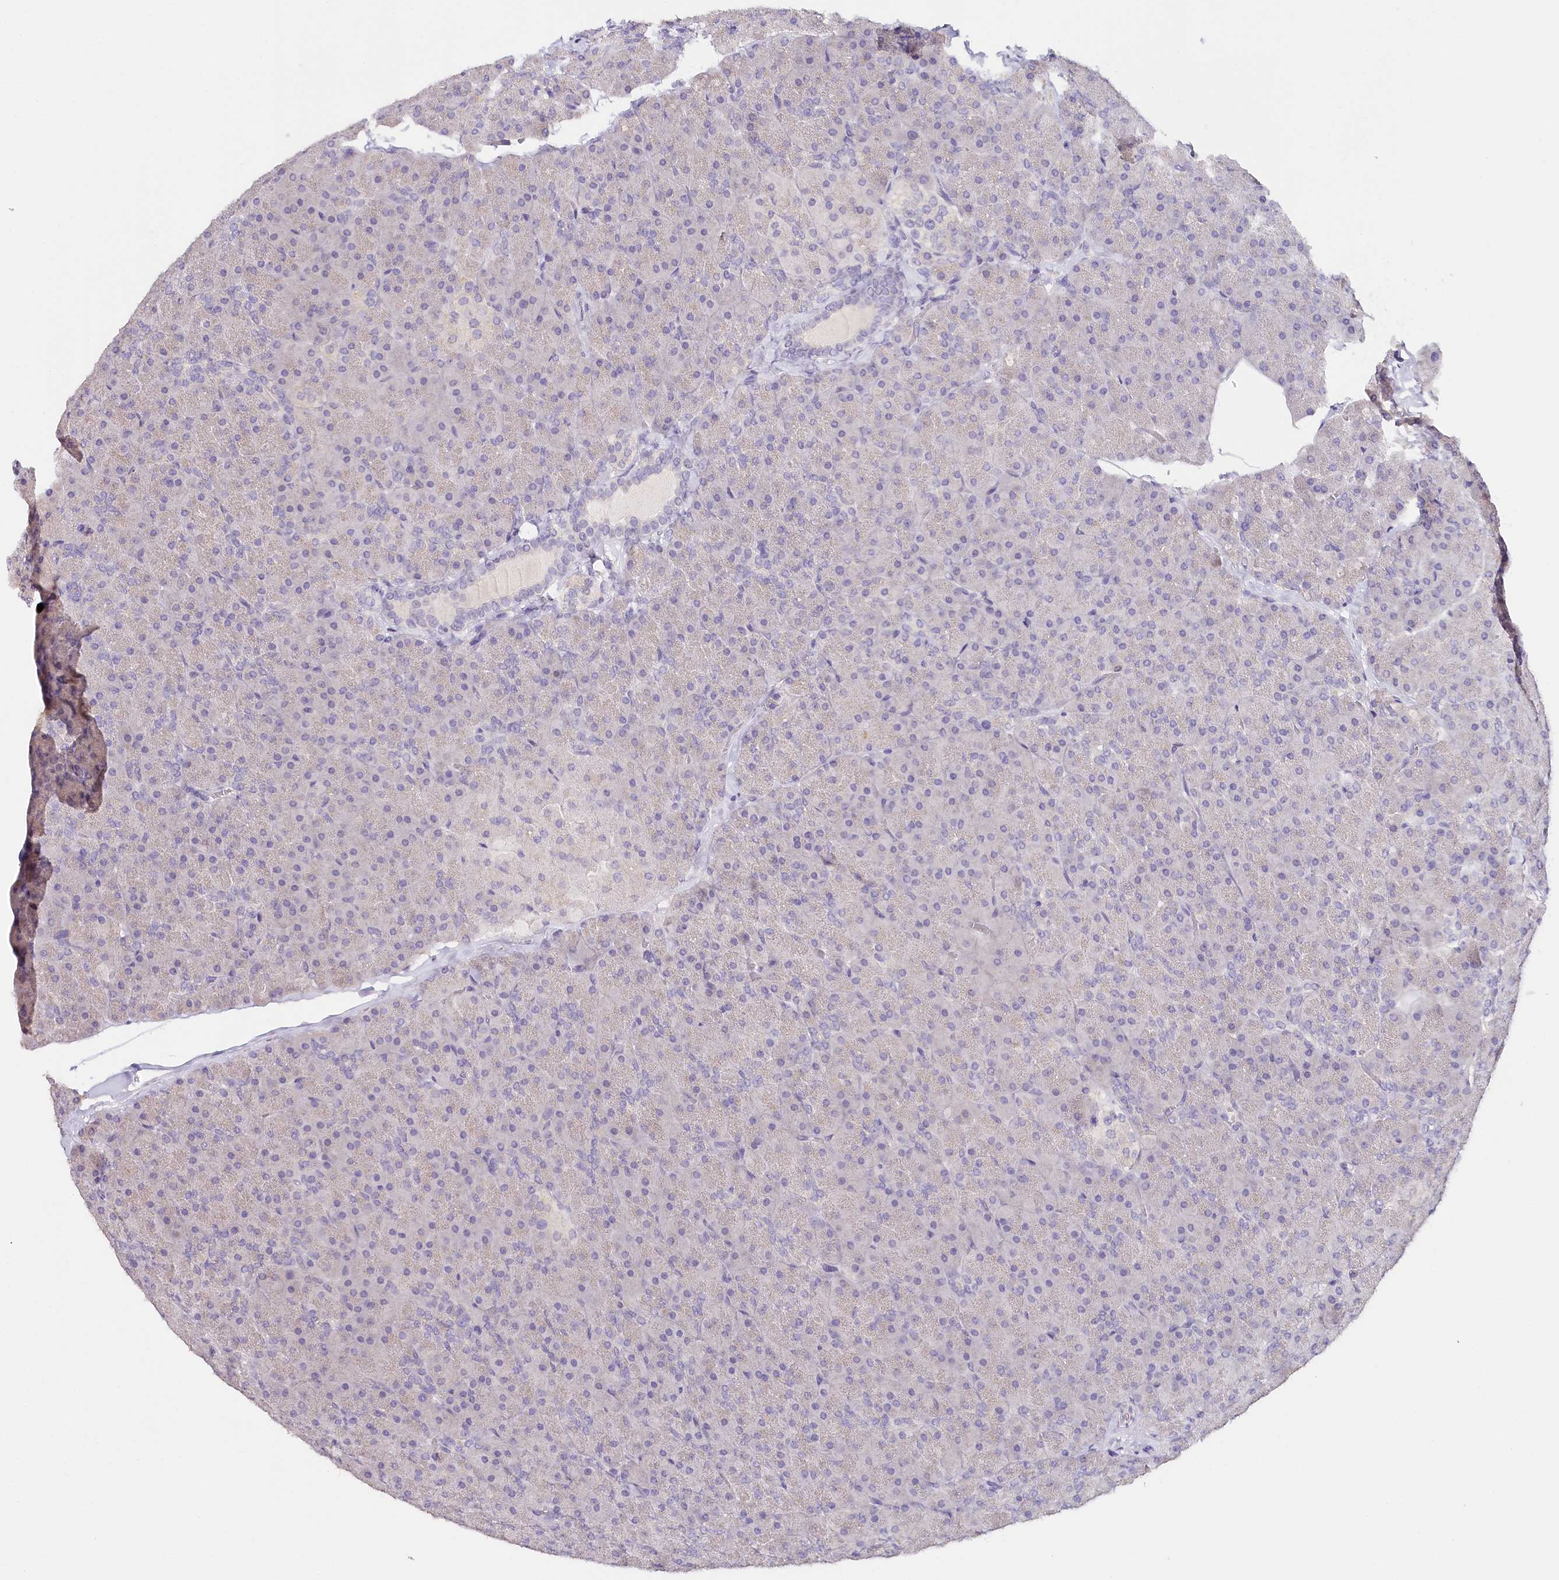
{"staining": {"intensity": "weak", "quantity": "<25%", "location": "cytoplasmic/membranous"}, "tissue": "pancreas", "cell_type": "Exocrine glandular cells", "image_type": "normal", "snomed": [{"axis": "morphology", "description": "Normal tissue, NOS"}, {"axis": "topography", "description": "Pancreas"}], "caption": "Immunohistochemistry (IHC) image of normal human pancreas stained for a protein (brown), which displays no positivity in exocrine glandular cells.", "gene": "TP53", "patient": {"sex": "male", "age": 36}}